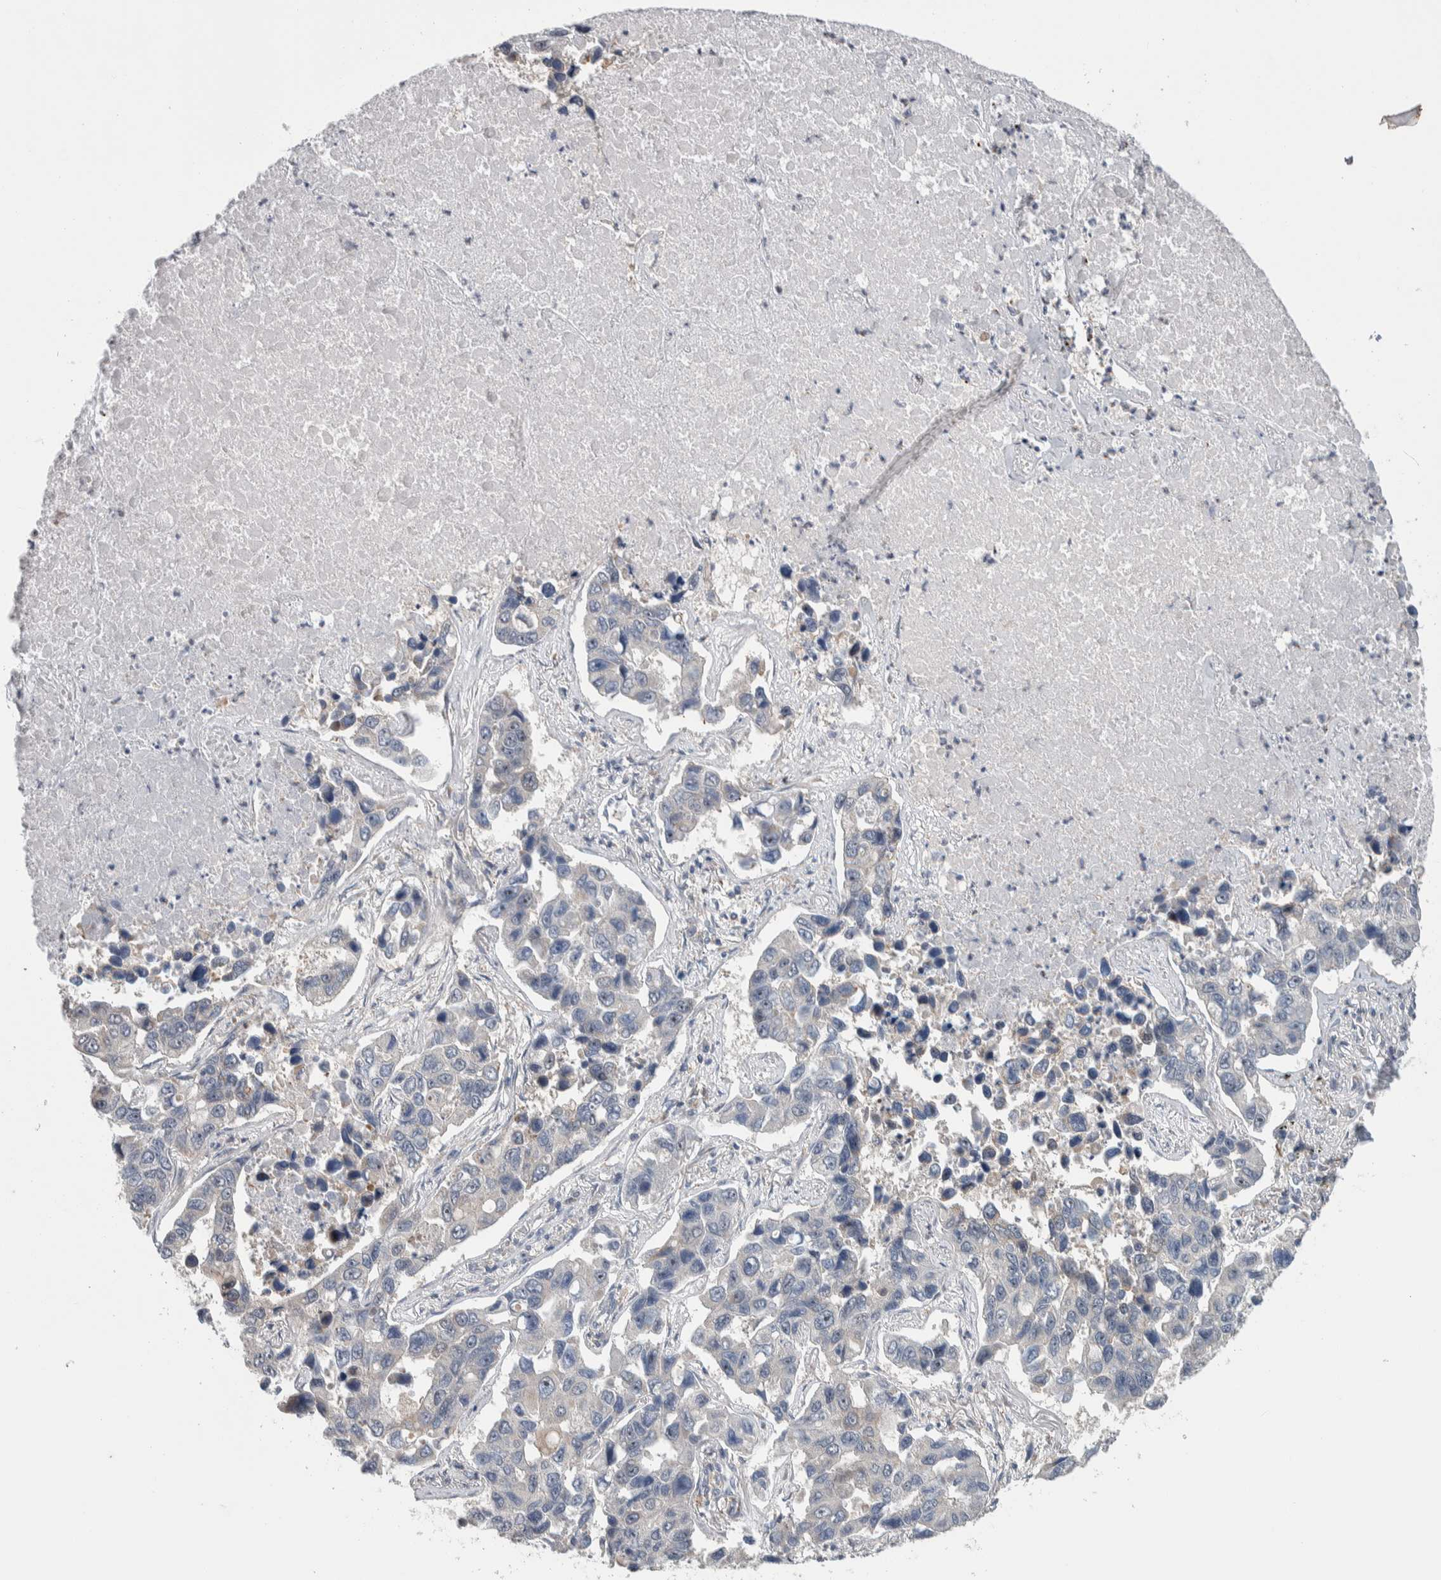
{"staining": {"intensity": "negative", "quantity": "none", "location": "none"}, "tissue": "lung cancer", "cell_type": "Tumor cells", "image_type": "cancer", "snomed": [{"axis": "morphology", "description": "Adenocarcinoma, NOS"}, {"axis": "topography", "description": "Lung"}], "caption": "Lung cancer stained for a protein using immunohistochemistry displays no expression tumor cells.", "gene": "PRRG4", "patient": {"sex": "male", "age": 64}}